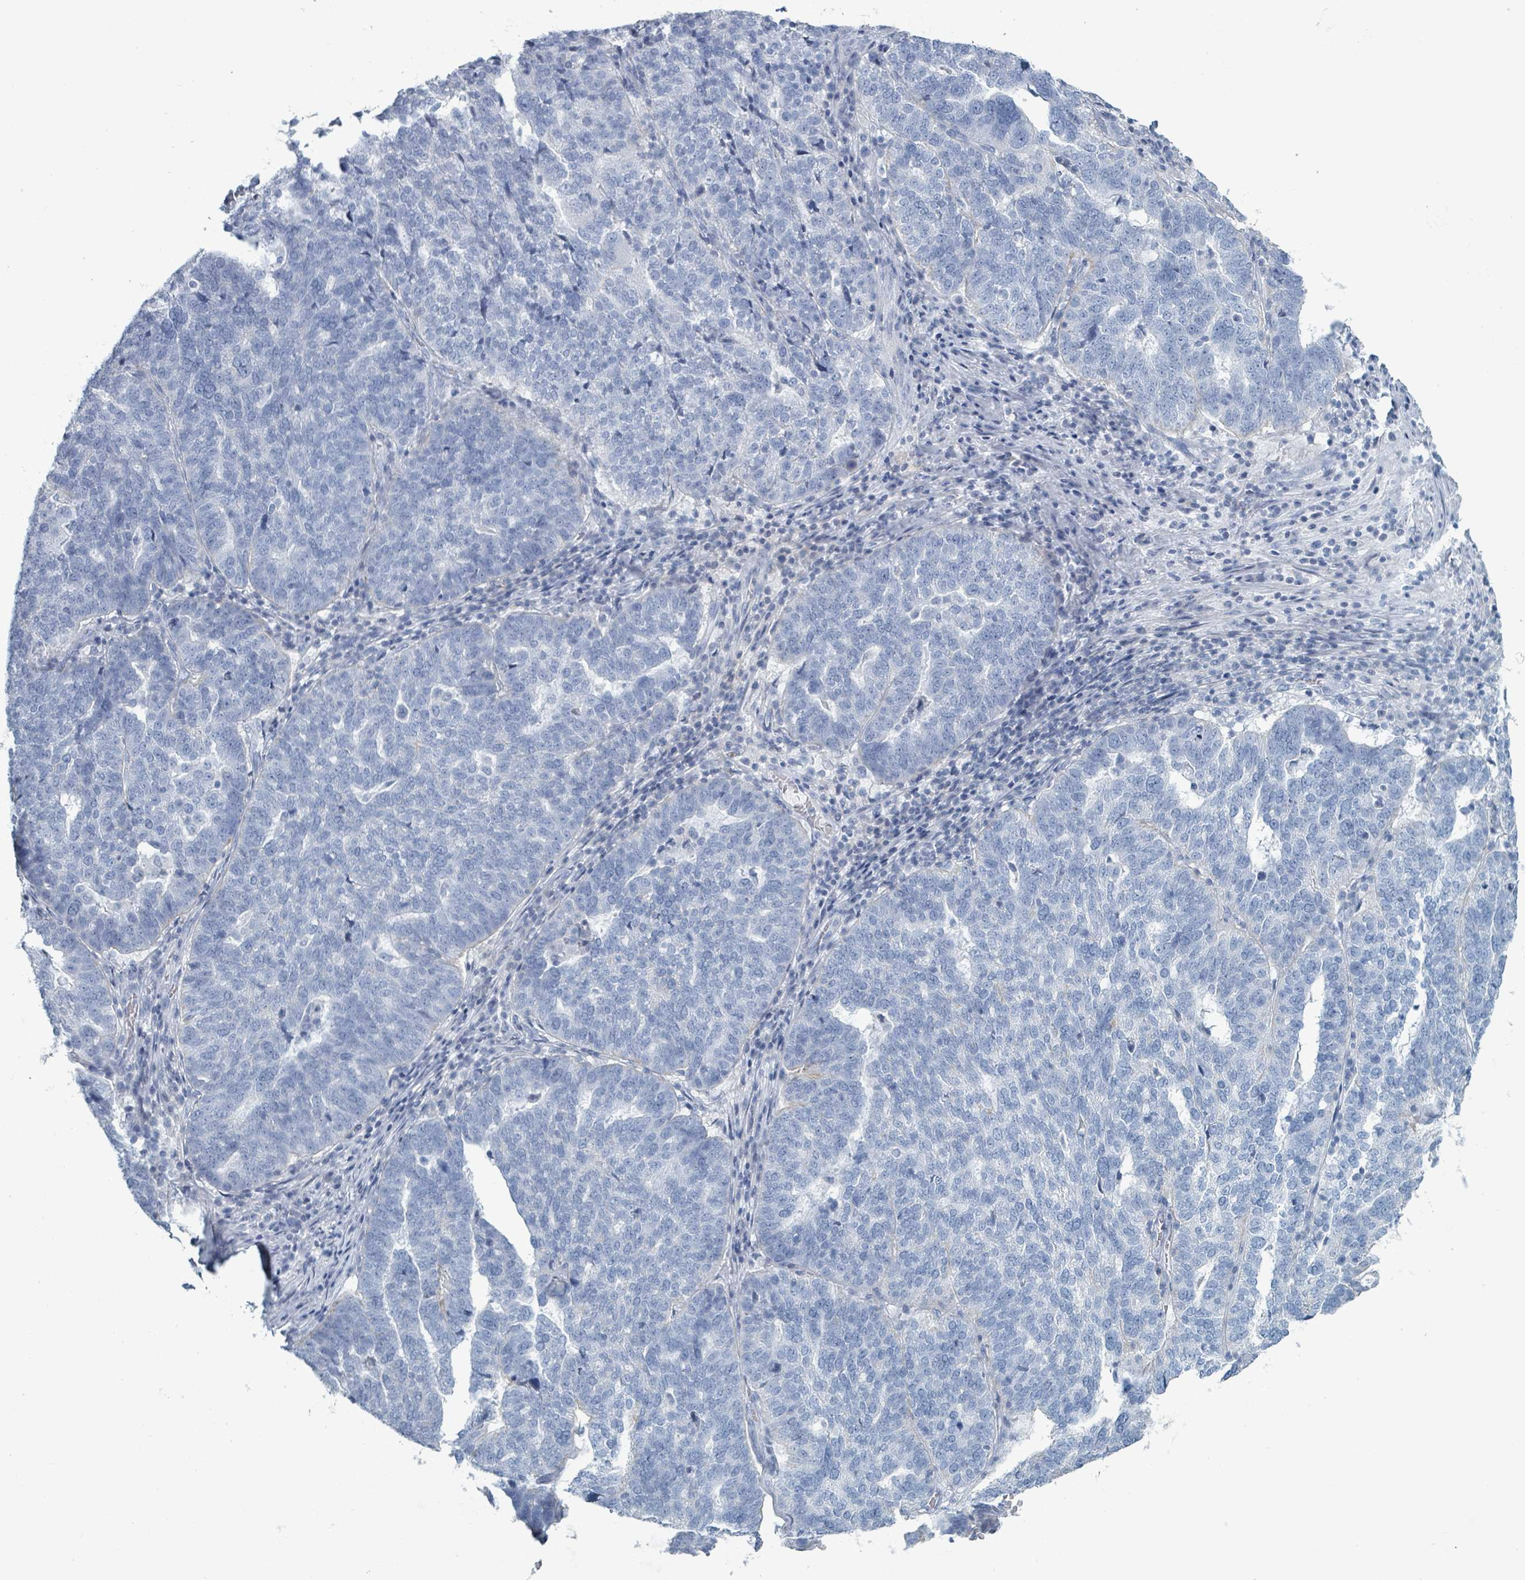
{"staining": {"intensity": "negative", "quantity": "none", "location": "none"}, "tissue": "ovarian cancer", "cell_type": "Tumor cells", "image_type": "cancer", "snomed": [{"axis": "morphology", "description": "Cystadenocarcinoma, serous, NOS"}, {"axis": "topography", "description": "Ovary"}], "caption": "A high-resolution image shows IHC staining of serous cystadenocarcinoma (ovarian), which demonstrates no significant positivity in tumor cells.", "gene": "HEATR5A", "patient": {"sex": "female", "age": 59}}